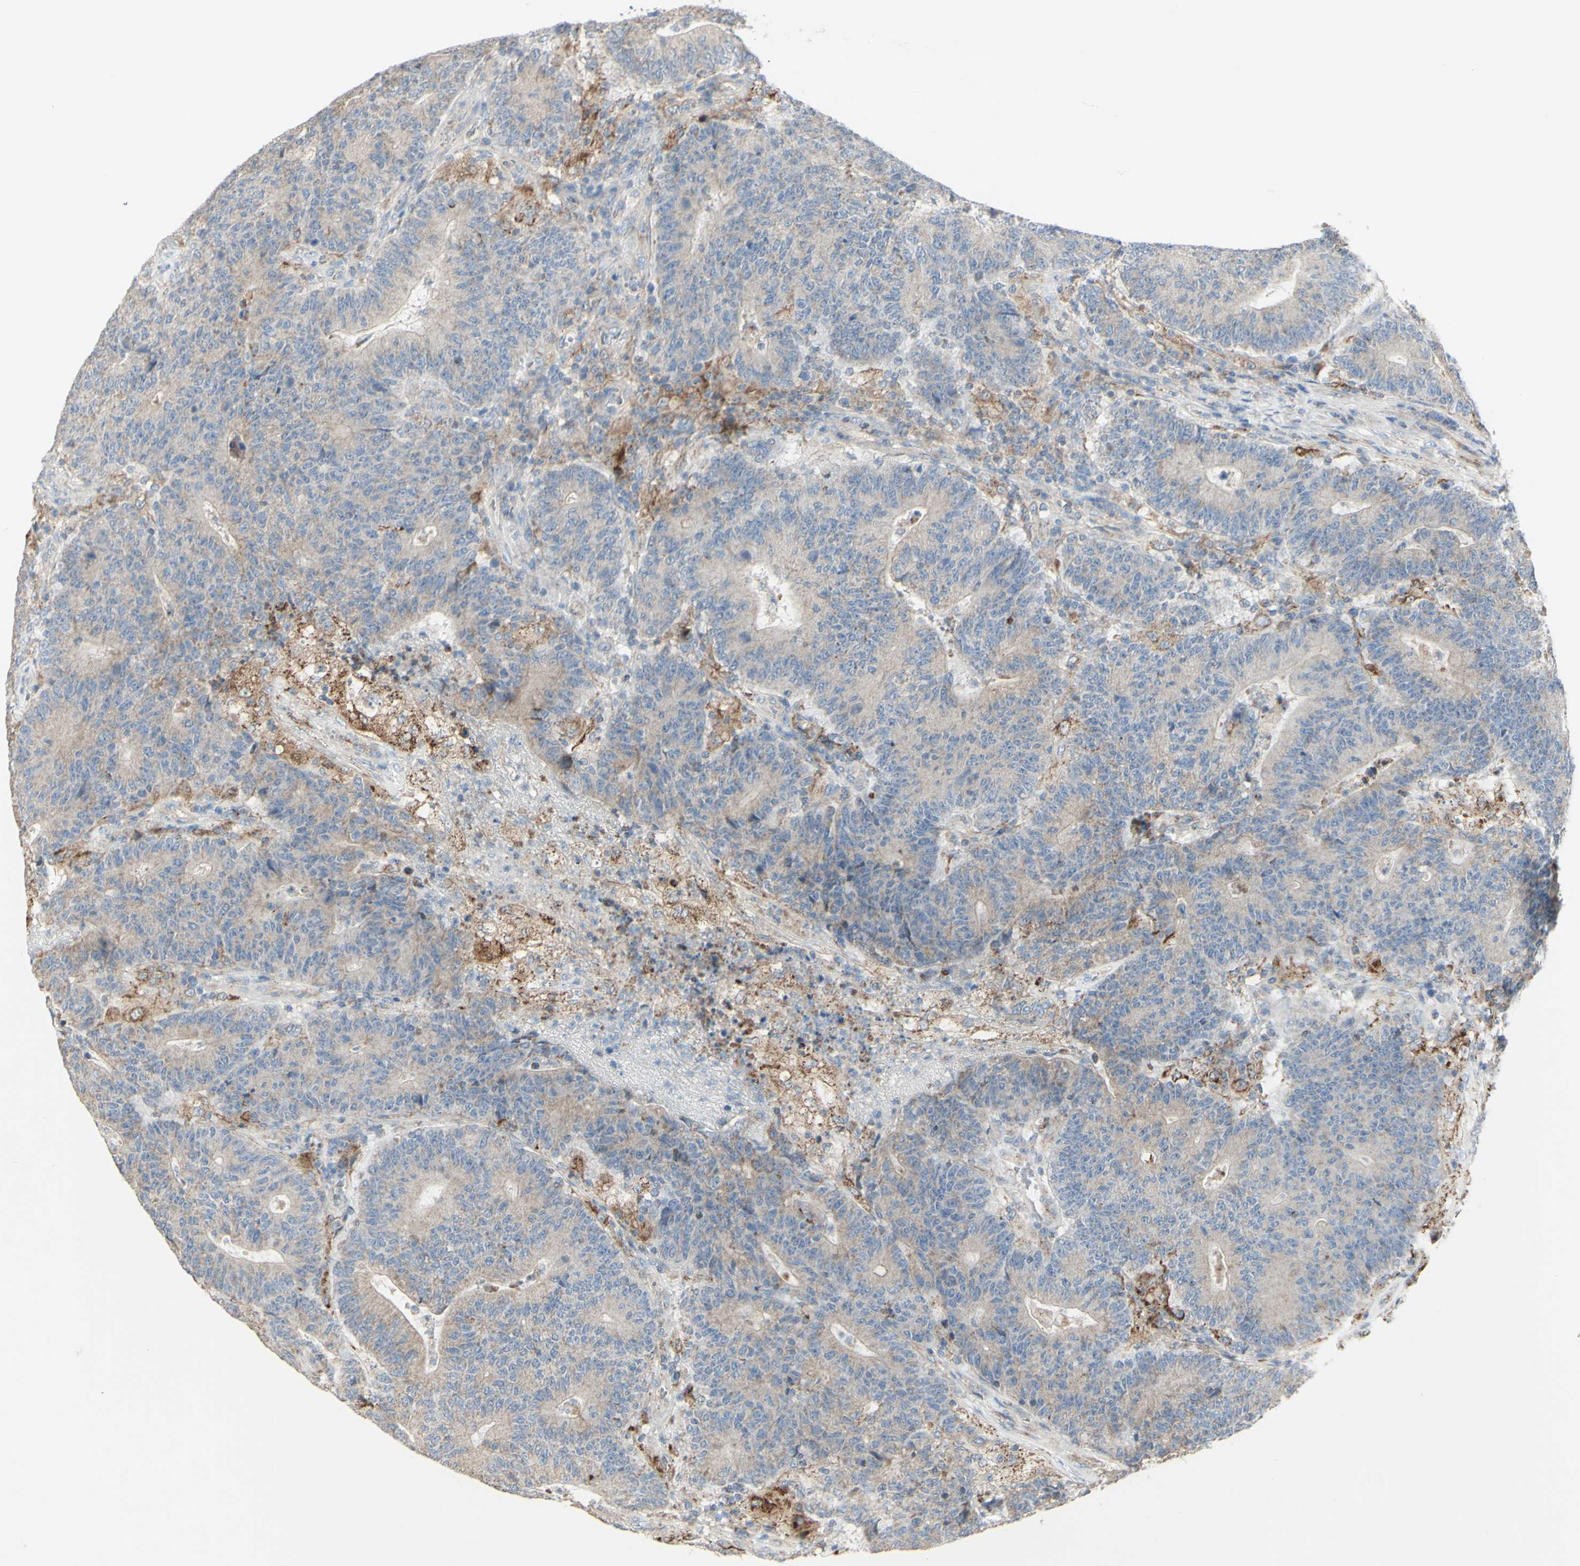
{"staining": {"intensity": "weak", "quantity": "<25%", "location": "cytoplasmic/membranous"}, "tissue": "colorectal cancer", "cell_type": "Tumor cells", "image_type": "cancer", "snomed": [{"axis": "morphology", "description": "Normal tissue, NOS"}, {"axis": "morphology", "description": "Adenocarcinoma, NOS"}, {"axis": "topography", "description": "Colon"}], "caption": "Histopathology image shows no significant protein positivity in tumor cells of colorectal adenocarcinoma. The staining was performed using DAB to visualize the protein expression in brown, while the nuclei were stained in blue with hematoxylin (Magnification: 20x).", "gene": "CNTNAP1", "patient": {"sex": "female", "age": 75}}